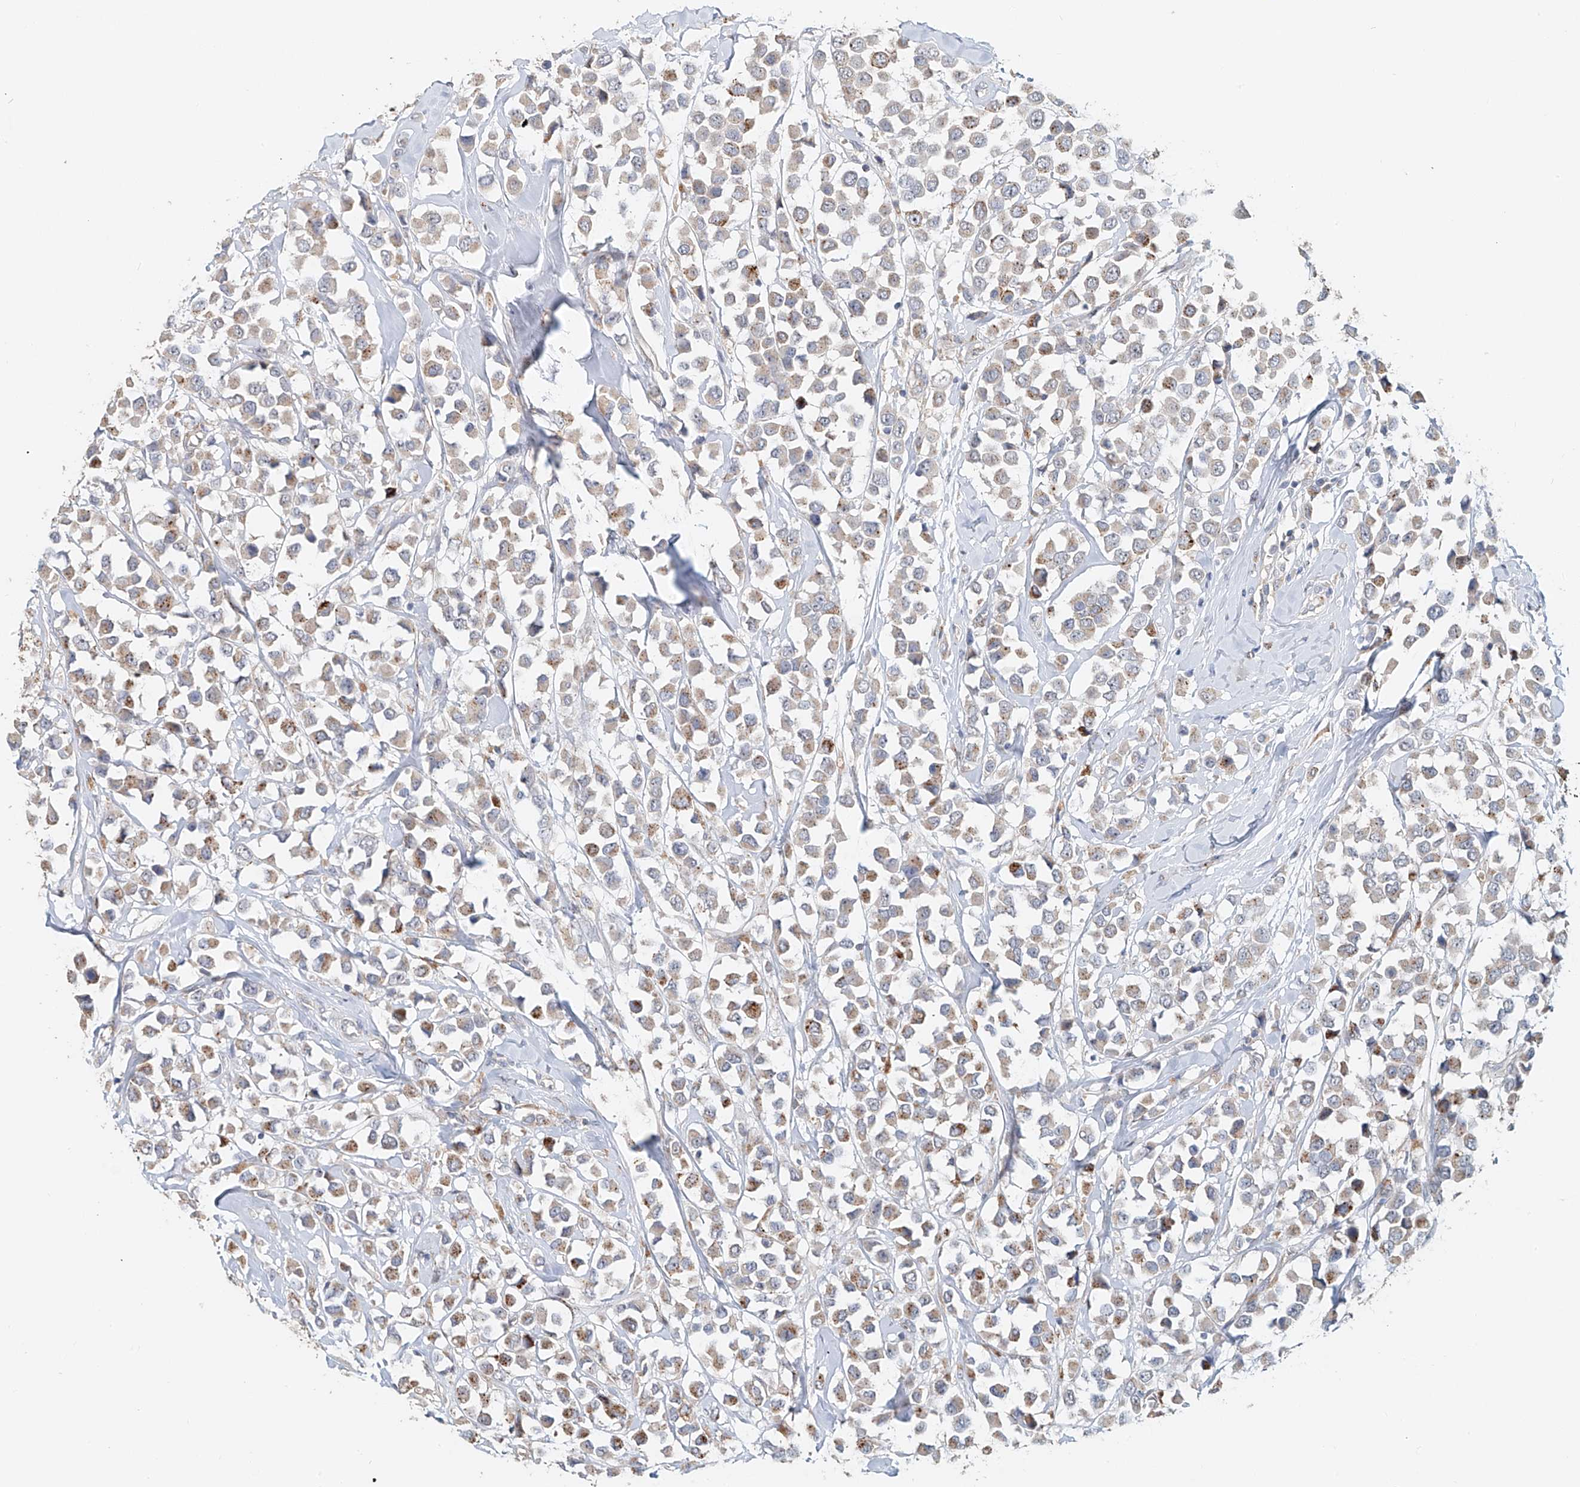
{"staining": {"intensity": "strong", "quantity": "<25%", "location": "cytoplasmic/membranous"}, "tissue": "breast cancer", "cell_type": "Tumor cells", "image_type": "cancer", "snomed": [{"axis": "morphology", "description": "Duct carcinoma"}, {"axis": "topography", "description": "Breast"}], "caption": "Tumor cells show strong cytoplasmic/membranous expression in about <25% of cells in breast cancer.", "gene": "TRIM47", "patient": {"sex": "female", "age": 61}}